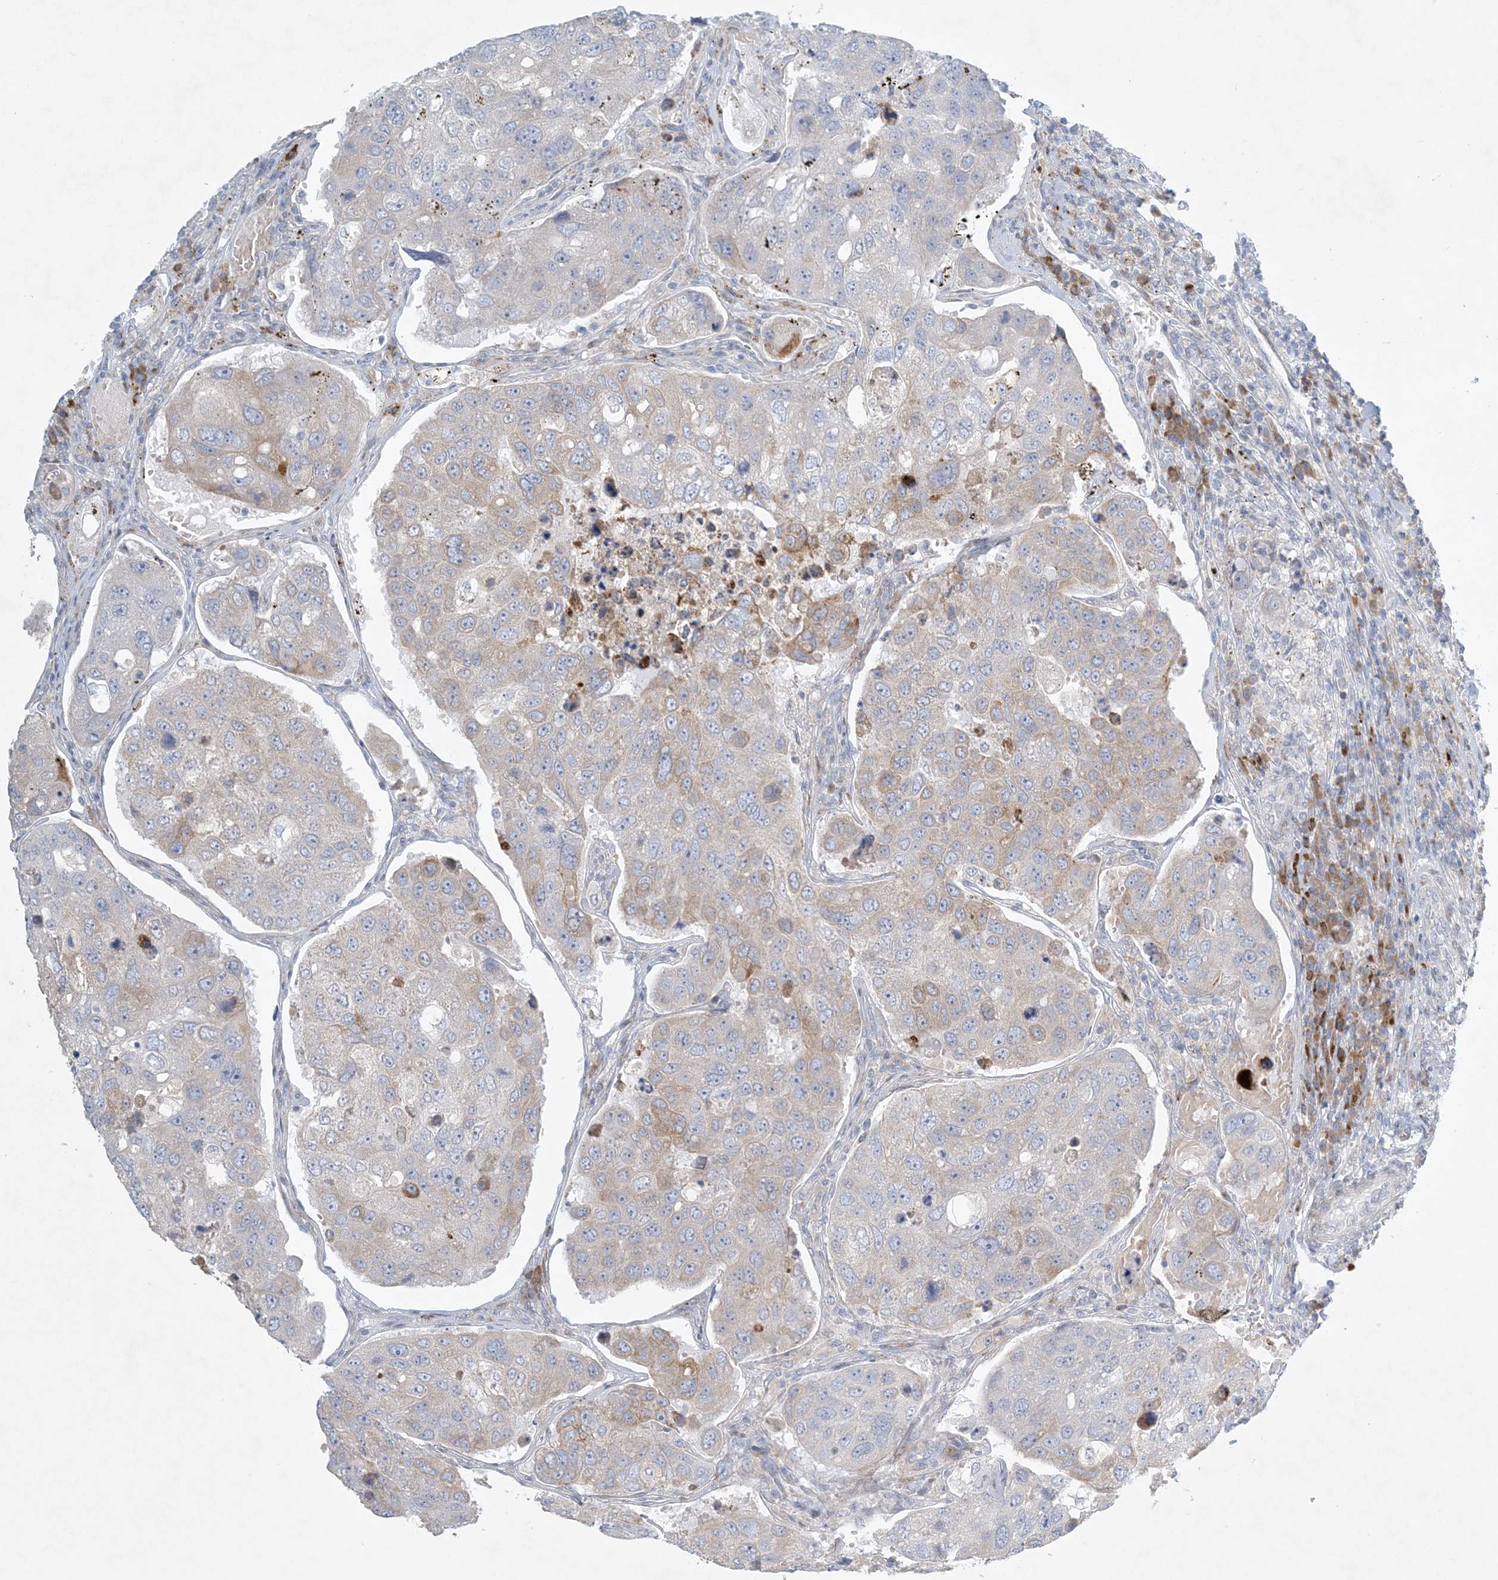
{"staining": {"intensity": "moderate", "quantity": "<25%", "location": "cytoplasmic/membranous"}, "tissue": "urothelial cancer", "cell_type": "Tumor cells", "image_type": "cancer", "snomed": [{"axis": "morphology", "description": "Urothelial carcinoma, High grade"}, {"axis": "topography", "description": "Lymph node"}, {"axis": "topography", "description": "Urinary bladder"}], "caption": "Tumor cells reveal low levels of moderate cytoplasmic/membranous staining in approximately <25% of cells in urothelial carcinoma (high-grade).", "gene": "ZNF385D", "patient": {"sex": "male", "age": 51}}